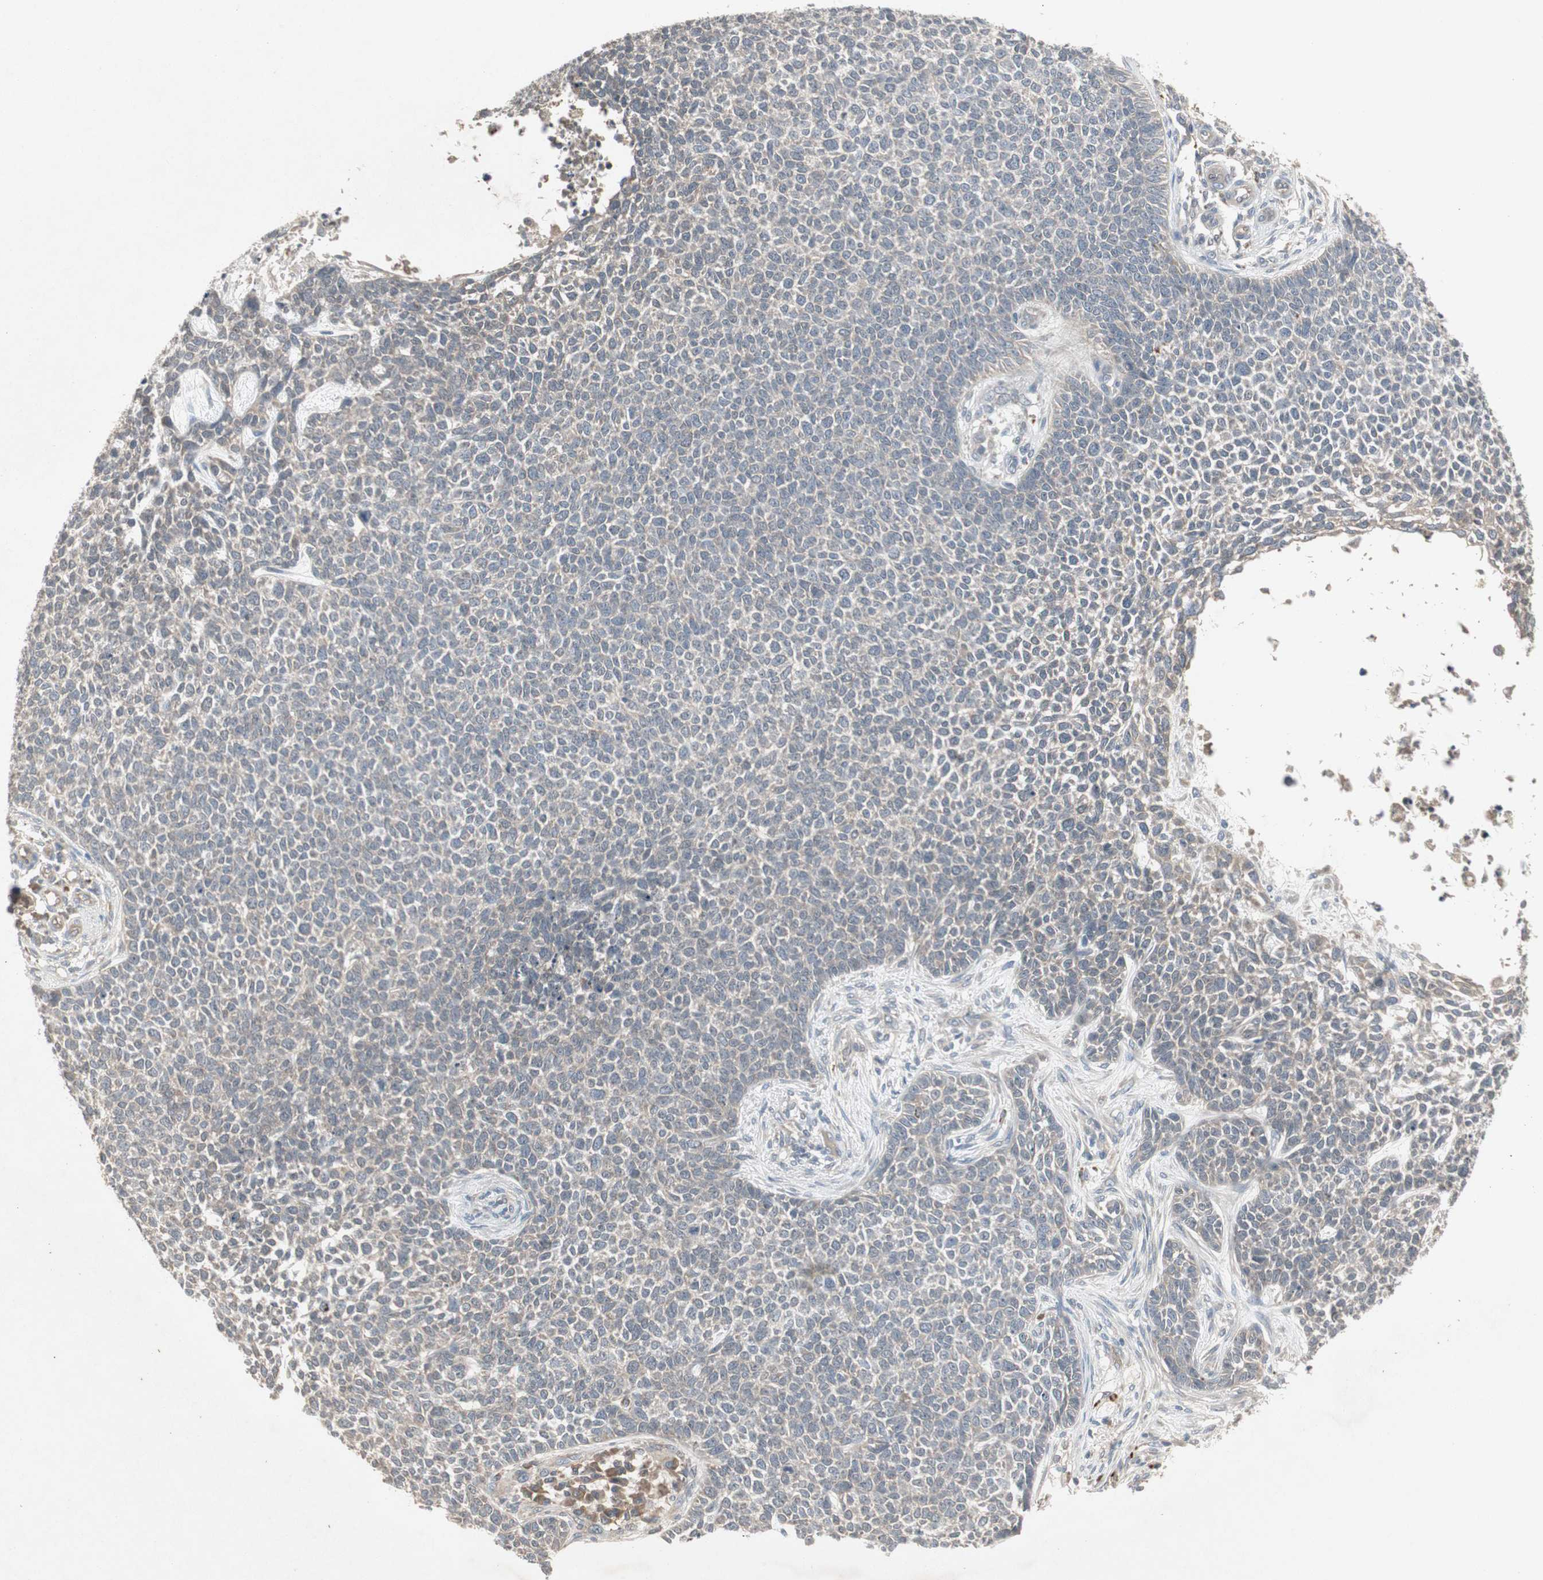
{"staining": {"intensity": "negative", "quantity": "none", "location": "none"}, "tissue": "skin cancer", "cell_type": "Tumor cells", "image_type": "cancer", "snomed": [{"axis": "morphology", "description": "Basal cell carcinoma"}, {"axis": "topography", "description": "Skin"}], "caption": "Immunohistochemical staining of skin cancer (basal cell carcinoma) exhibits no significant staining in tumor cells. Brightfield microscopy of immunohistochemistry (IHC) stained with DAB (3,3'-diaminobenzidine) (brown) and hematoxylin (blue), captured at high magnification.", "gene": "JMJD7-PLA2G4B", "patient": {"sex": "female", "age": 84}}